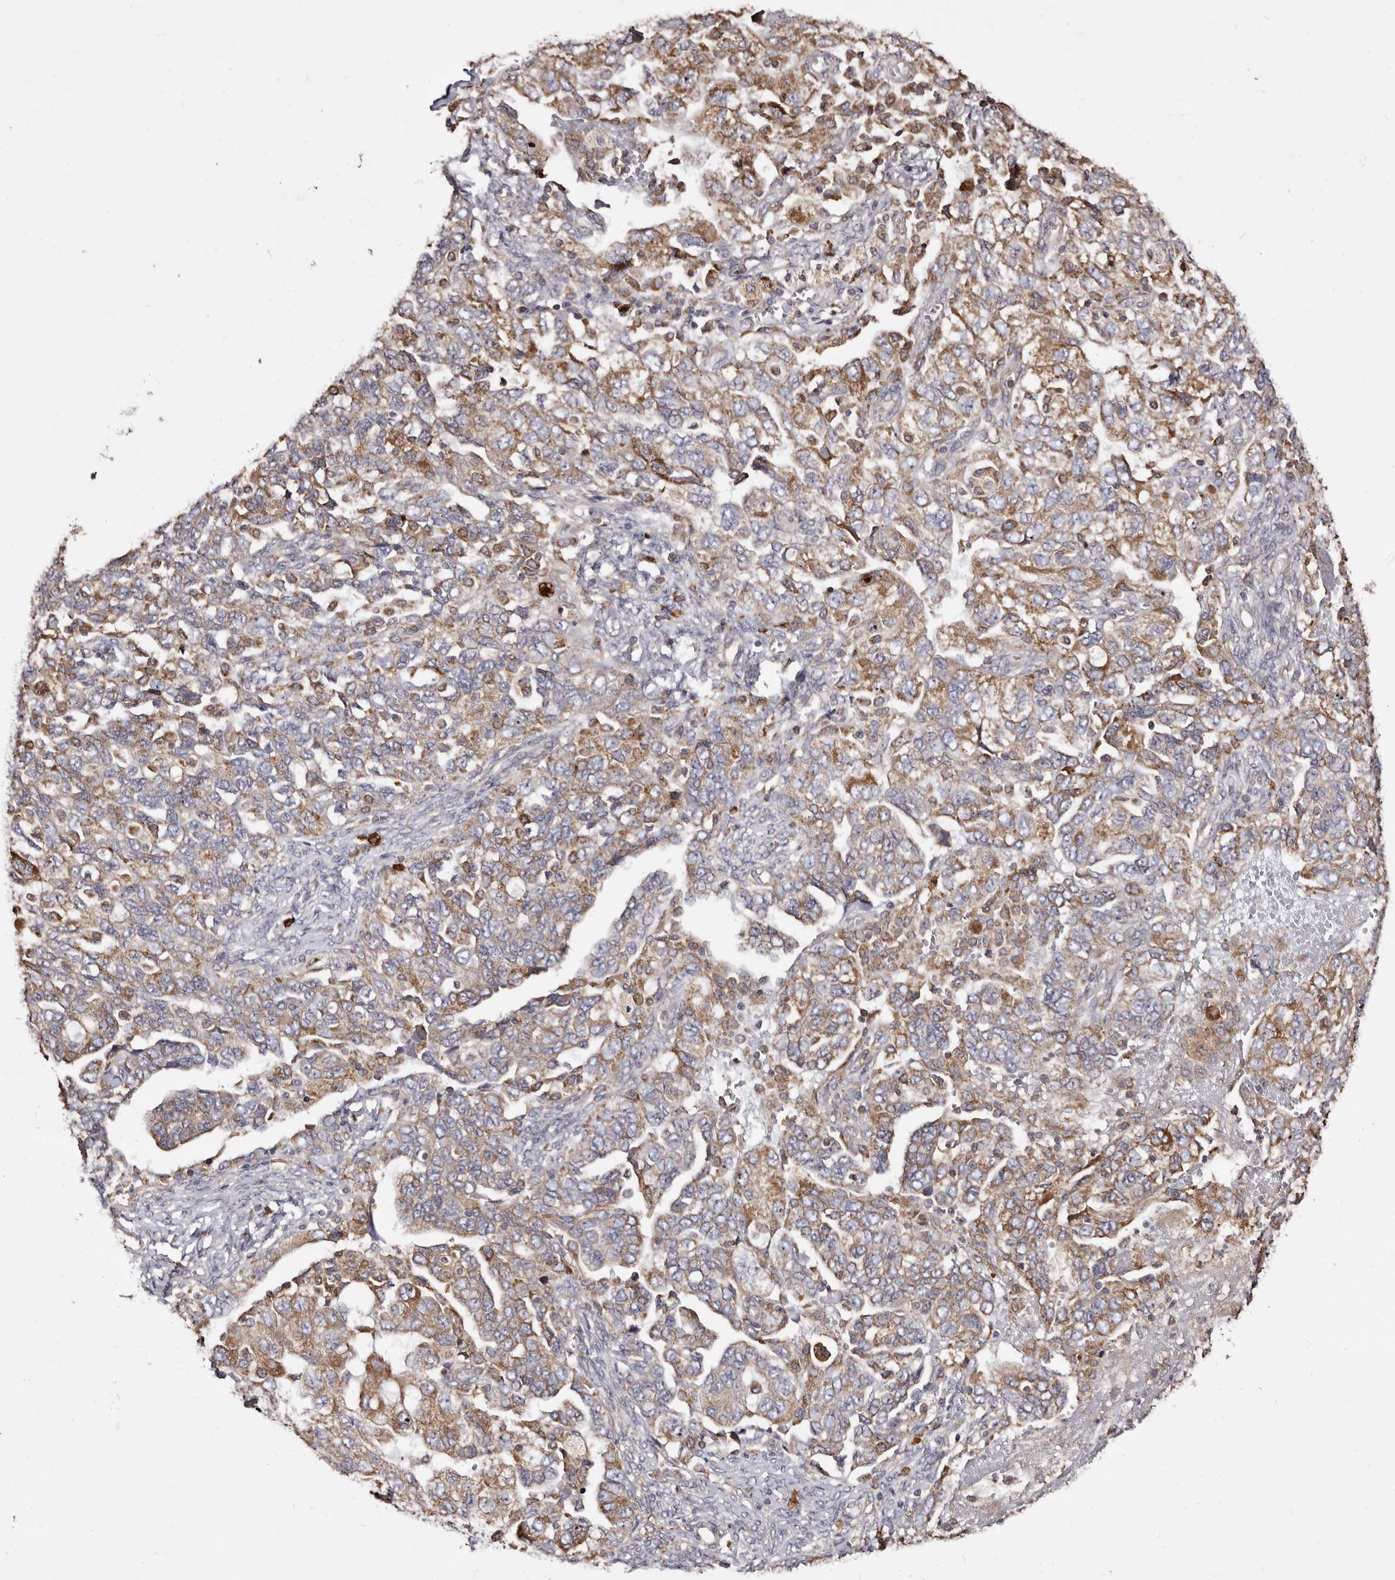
{"staining": {"intensity": "moderate", "quantity": "25%-75%", "location": "cytoplasmic/membranous"}, "tissue": "ovarian cancer", "cell_type": "Tumor cells", "image_type": "cancer", "snomed": [{"axis": "morphology", "description": "Carcinoma, NOS"}, {"axis": "morphology", "description": "Cystadenocarcinoma, serous, NOS"}, {"axis": "topography", "description": "Ovary"}], "caption": "Immunohistochemistry (DAB (3,3'-diaminobenzidine)) staining of human carcinoma (ovarian) displays moderate cytoplasmic/membranous protein staining in about 25%-75% of tumor cells. (brown staining indicates protein expression, while blue staining denotes nuclei).", "gene": "ACBD6", "patient": {"sex": "female", "age": 69}}